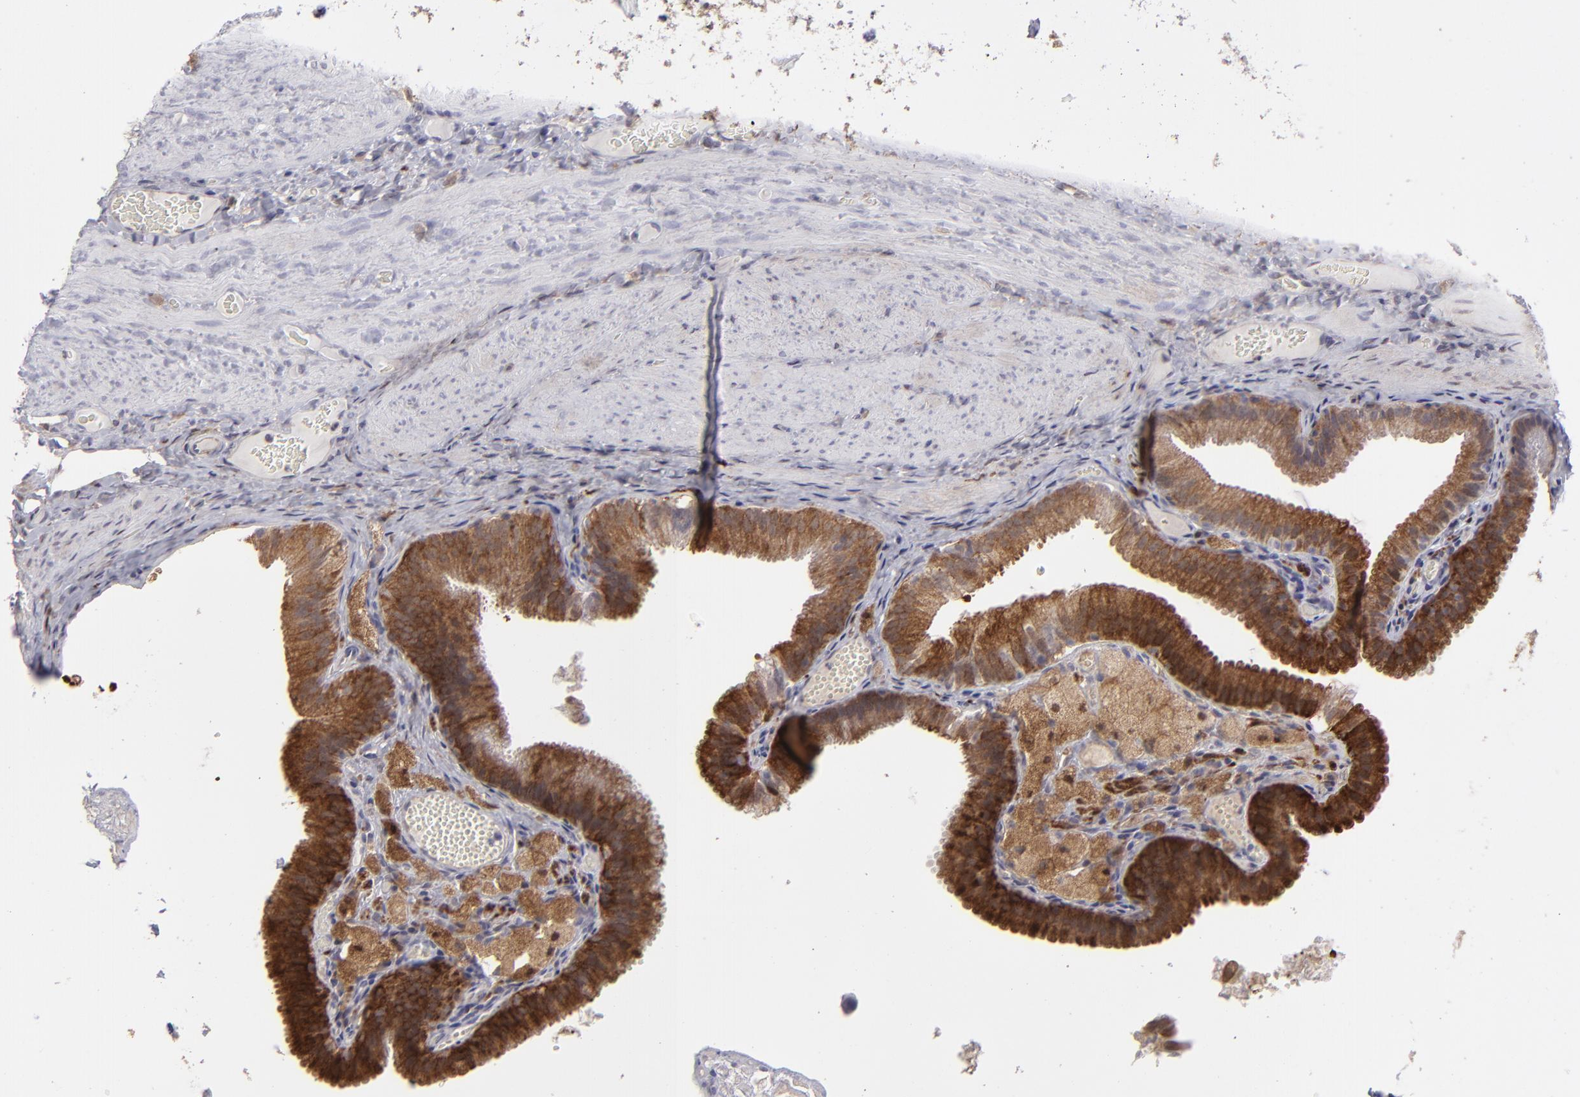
{"staining": {"intensity": "strong", "quantity": ">75%", "location": "cytoplasmic/membranous,nuclear"}, "tissue": "gallbladder", "cell_type": "Glandular cells", "image_type": "normal", "snomed": [{"axis": "morphology", "description": "Normal tissue, NOS"}, {"axis": "topography", "description": "Gallbladder"}], "caption": "Protein staining of benign gallbladder shows strong cytoplasmic/membranous,nuclear positivity in about >75% of glandular cells.", "gene": "SEMA3G", "patient": {"sex": "female", "age": 24}}